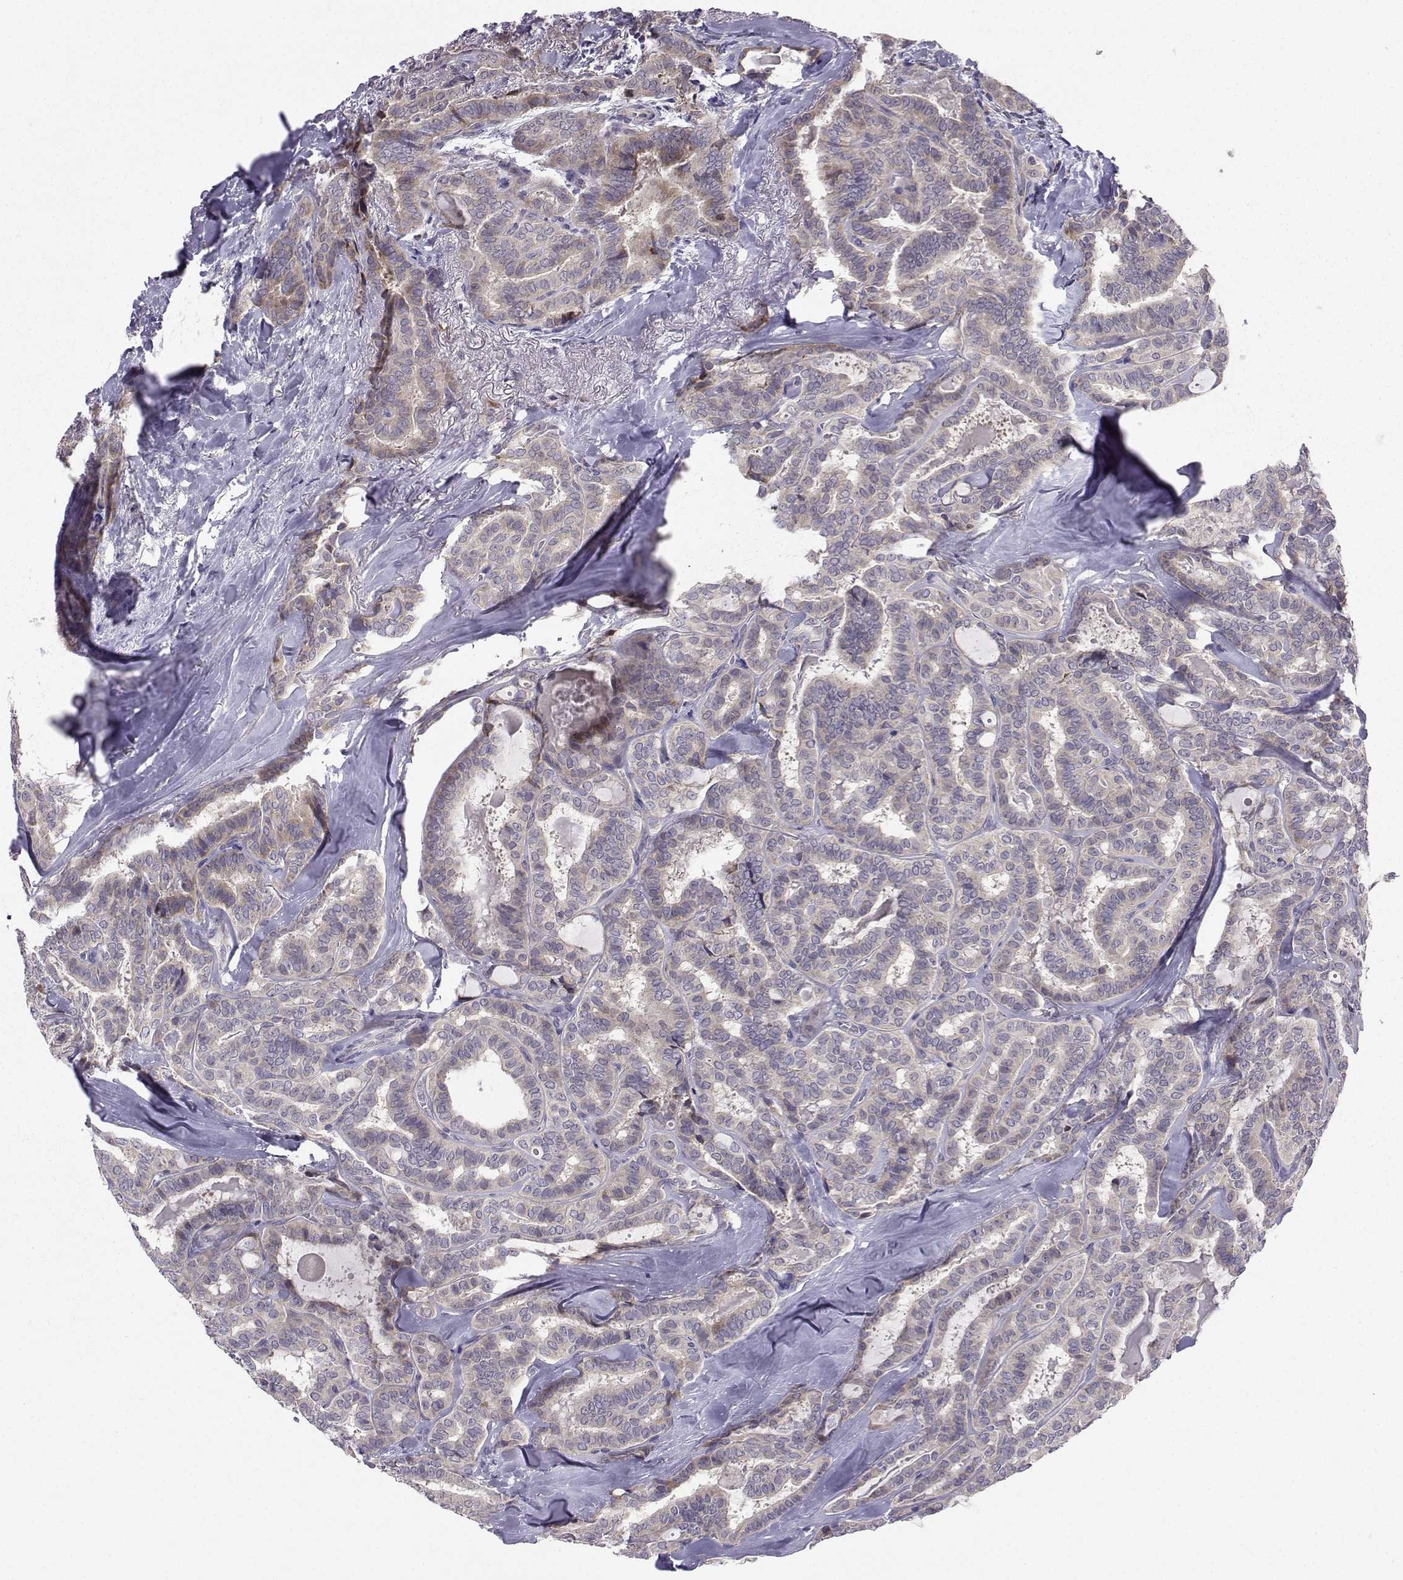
{"staining": {"intensity": "weak", "quantity": "<25%", "location": "cytoplasmic/membranous"}, "tissue": "thyroid cancer", "cell_type": "Tumor cells", "image_type": "cancer", "snomed": [{"axis": "morphology", "description": "Papillary adenocarcinoma, NOS"}, {"axis": "topography", "description": "Thyroid gland"}], "caption": "IHC photomicrograph of human thyroid cancer stained for a protein (brown), which exhibits no positivity in tumor cells.", "gene": "STXBP5", "patient": {"sex": "female", "age": 39}}